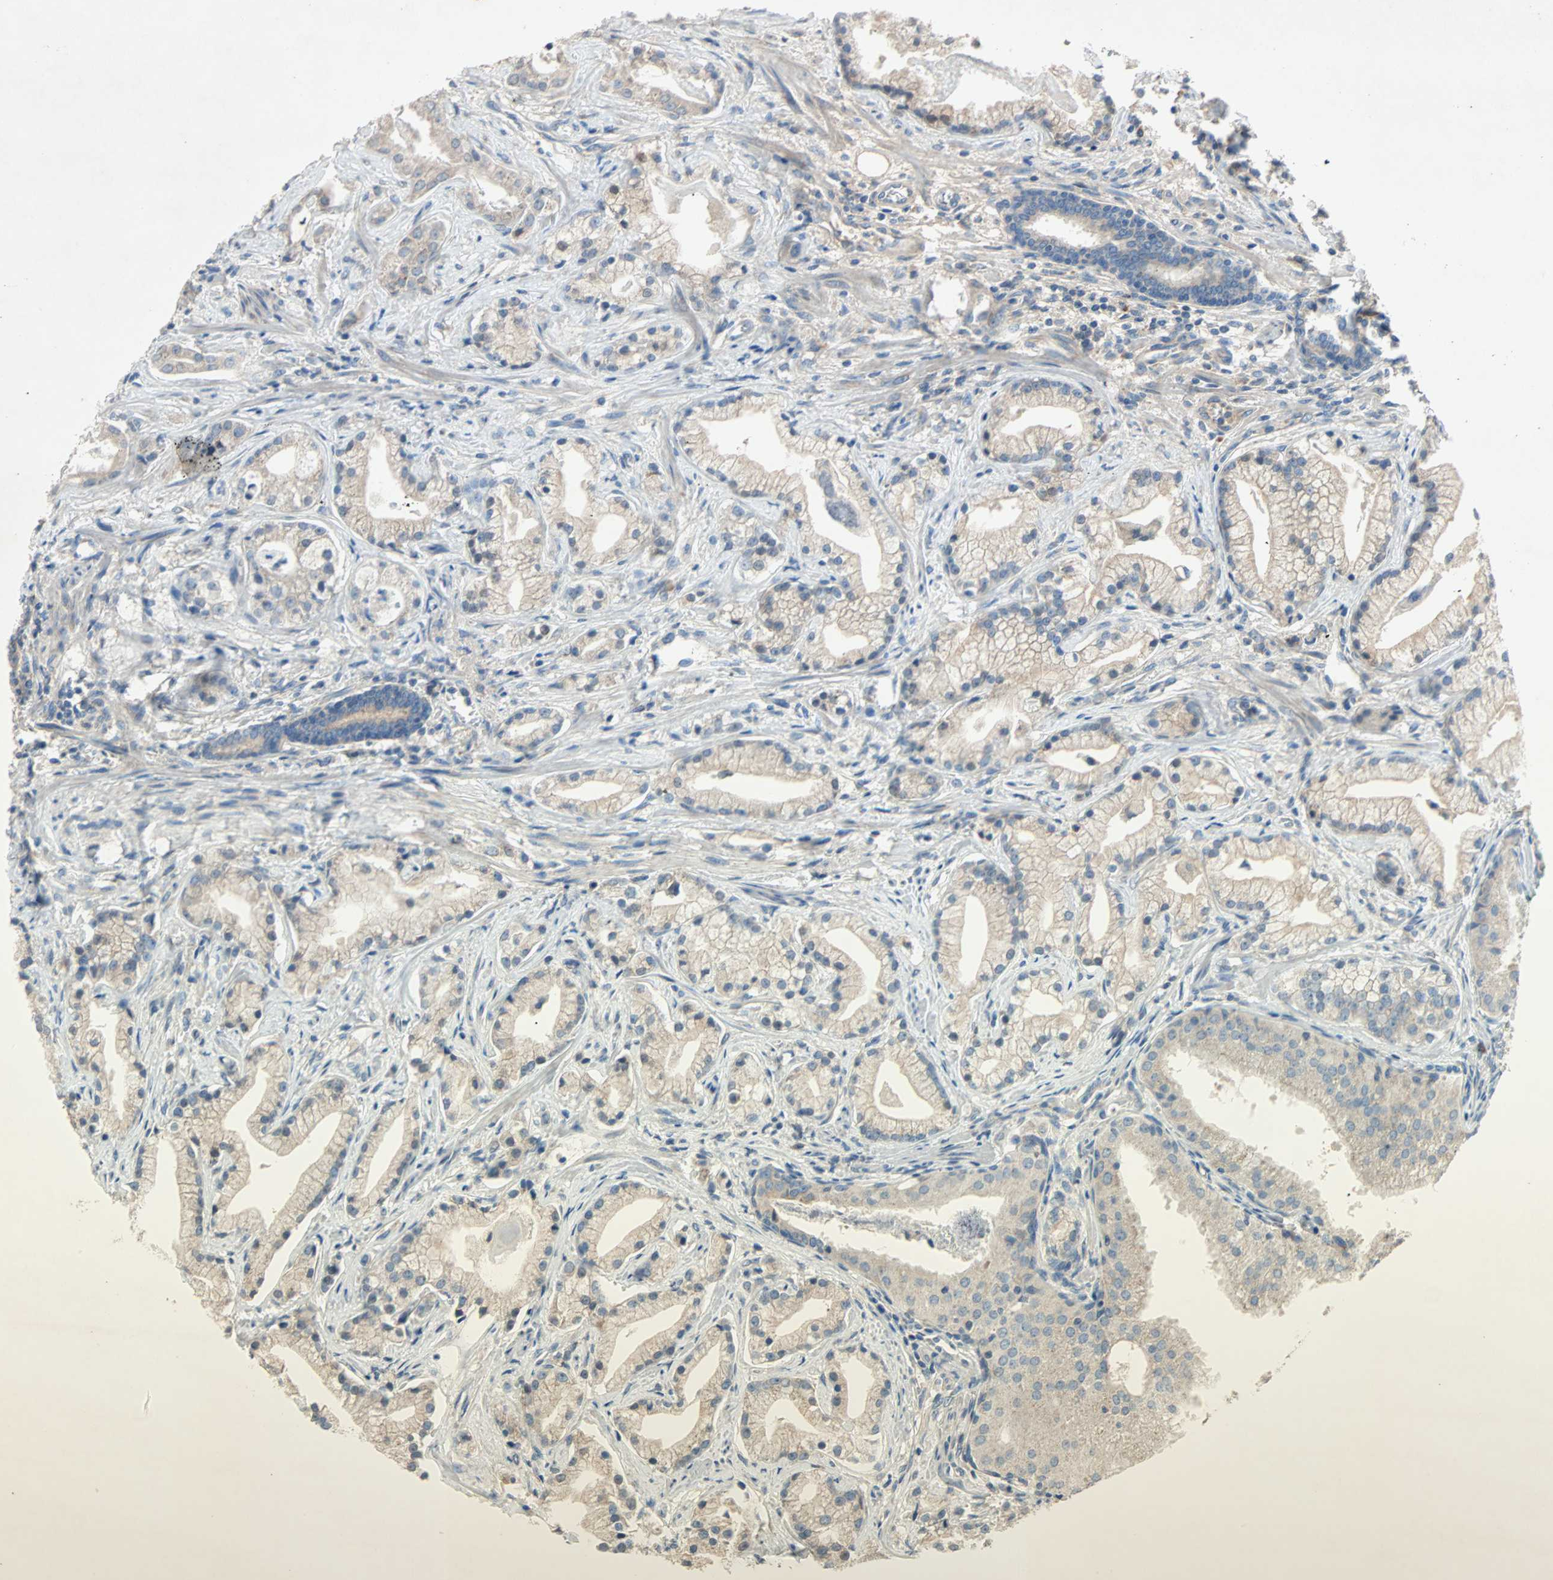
{"staining": {"intensity": "weak", "quantity": ">75%", "location": "cytoplasmic/membranous"}, "tissue": "prostate cancer", "cell_type": "Tumor cells", "image_type": "cancer", "snomed": [{"axis": "morphology", "description": "Adenocarcinoma, Low grade"}, {"axis": "topography", "description": "Prostate"}], "caption": "A low amount of weak cytoplasmic/membranous positivity is present in approximately >75% of tumor cells in prostate cancer tissue. The protein is stained brown, and the nuclei are stained in blue (DAB (3,3'-diaminobenzidine) IHC with brightfield microscopy, high magnification).", "gene": "XYLT1", "patient": {"sex": "male", "age": 59}}